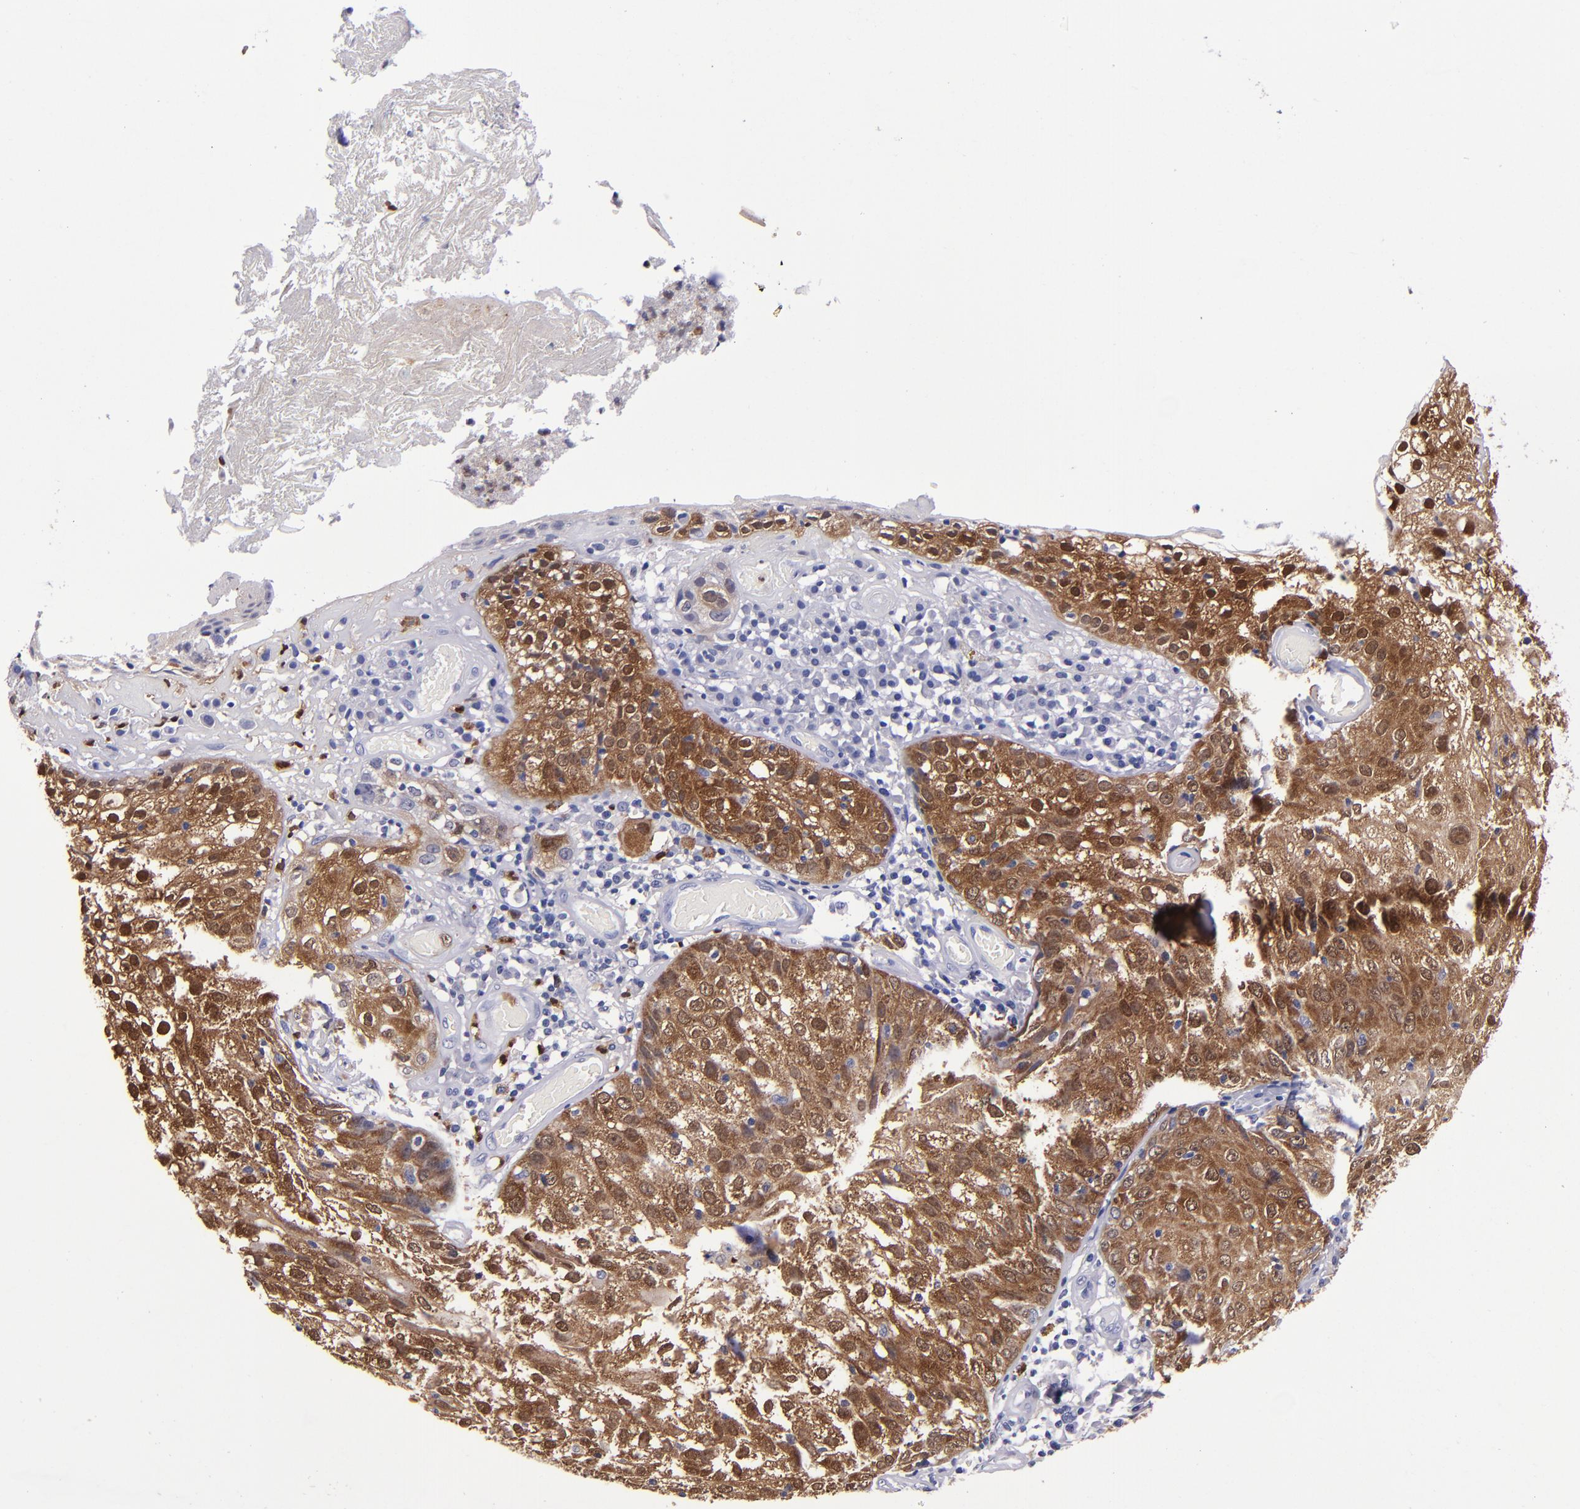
{"staining": {"intensity": "strong", "quantity": ">75%", "location": "cytoplasmic/membranous,nuclear"}, "tissue": "skin cancer", "cell_type": "Tumor cells", "image_type": "cancer", "snomed": [{"axis": "morphology", "description": "Squamous cell carcinoma, NOS"}, {"axis": "topography", "description": "Skin"}], "caption": "Skin cancer stained with DAB (3,3'-diaminobenzidine) IHC exhibits high levels of strong cytoplasmic/membranous and nuclear positivity in approximately >75% of tumor cells.", "gene": "S100A8", "patient": {"sex": "male", "age": 65}}